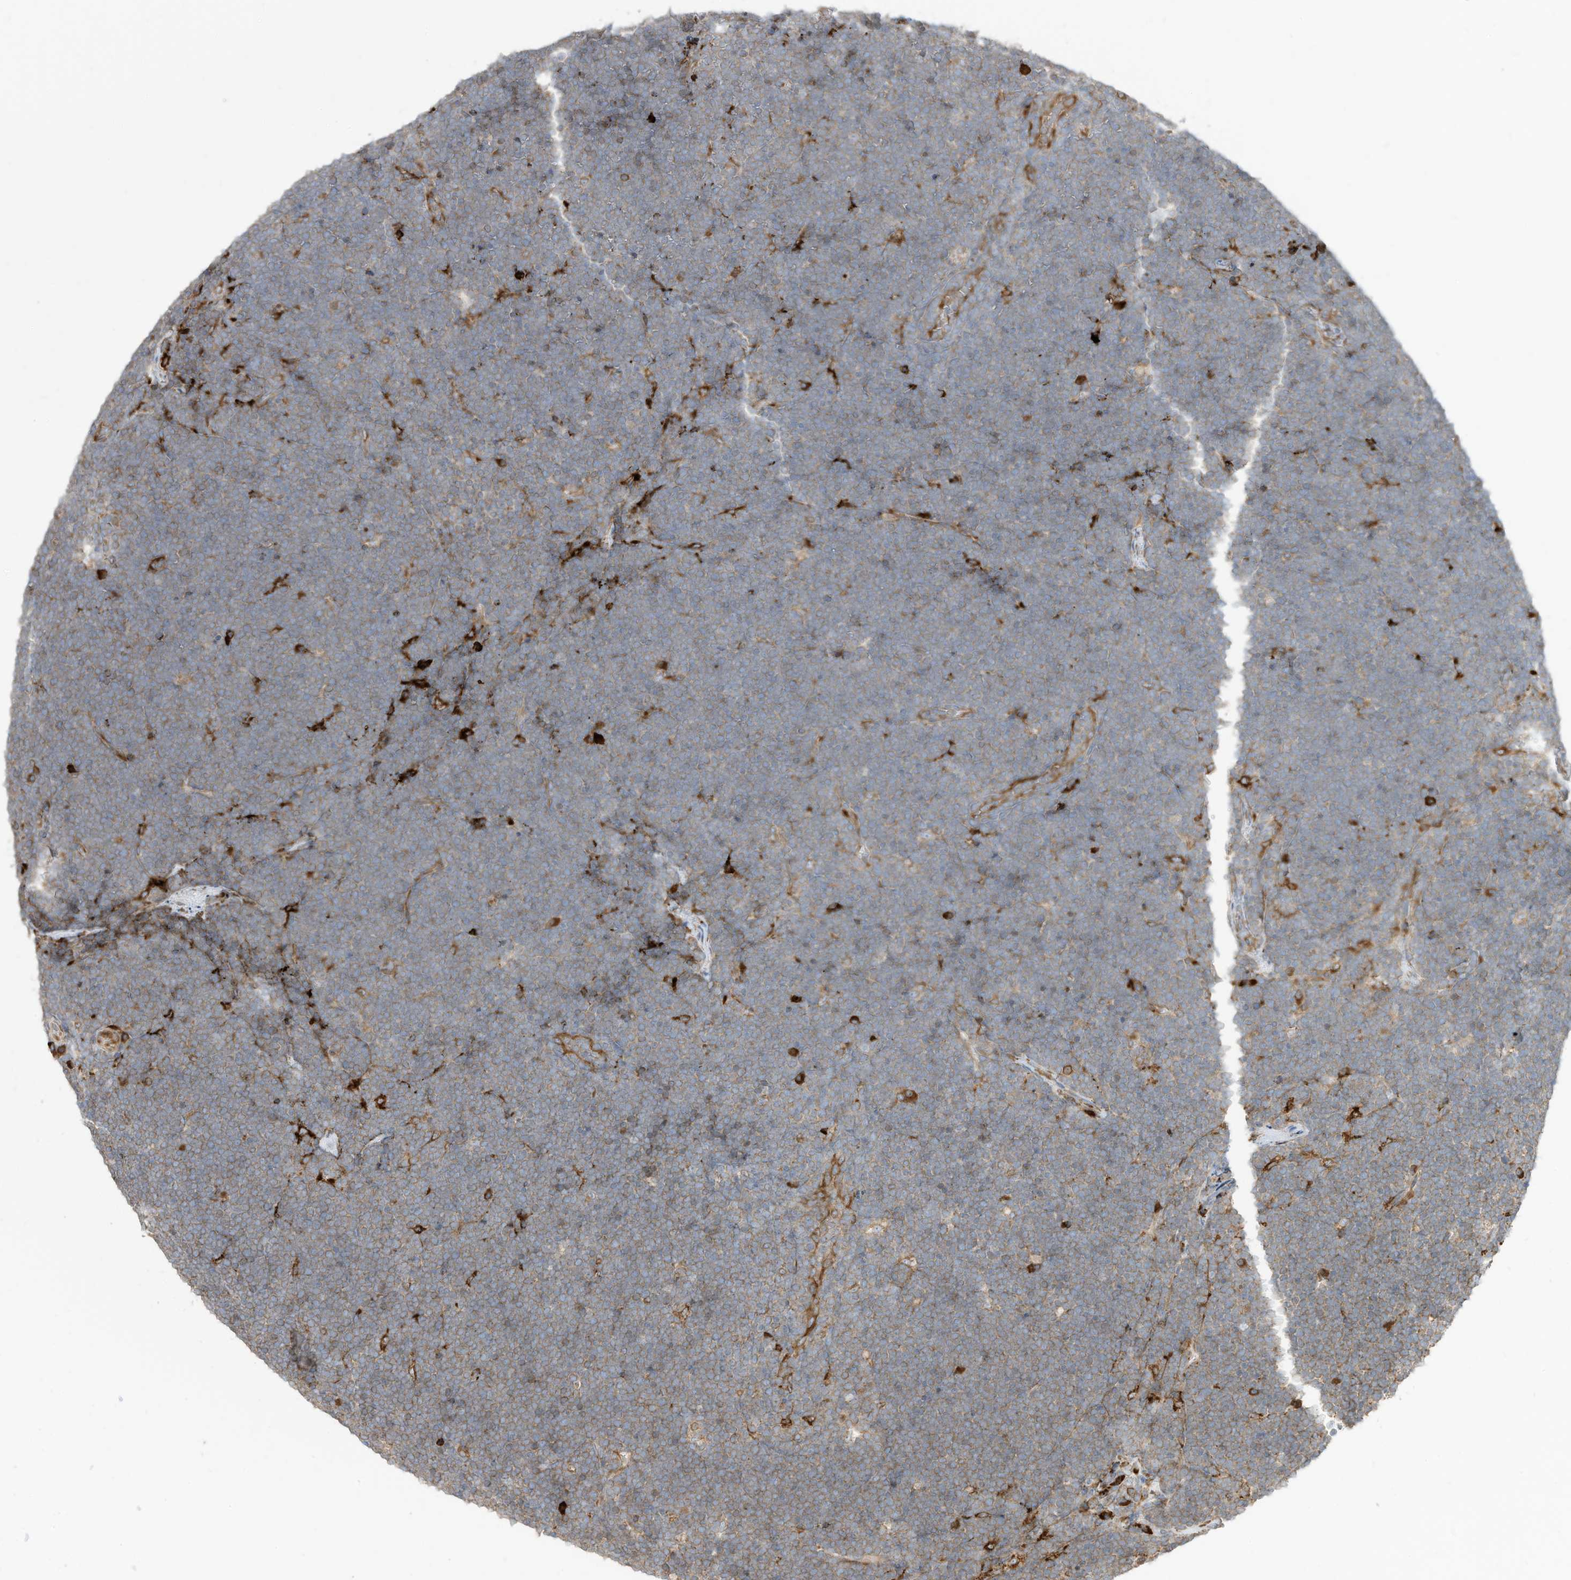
{"staining": {"intensity": "weak", "quantity": ">75%", "location": "cytoplasmic/membranous"}, "tissue": "lymphoma", "cell_type": "Tumor cells", "image_type": "cancer", "snomed": [{"axis": "morphology", "description": "Malignant lymphoma, non-Hodgkin's type, High grade"}, {"axis": "topography", "description": "Lymph node"}], "caption": "Immunohistochemistry (IHC) staining of lymphoma, which reveals low levels of weak cytoplasmic/membranous staining in approximately >75% of tumor cells indicating weak cytoplasmic/membranous protein staining. The staining was performed using DAB (brown) for protein detection and nuclei were counterstained in hematoxylin (blue).", "gene": "TRNAU1AP", "patient": {"sex": "male", "age": 13}}